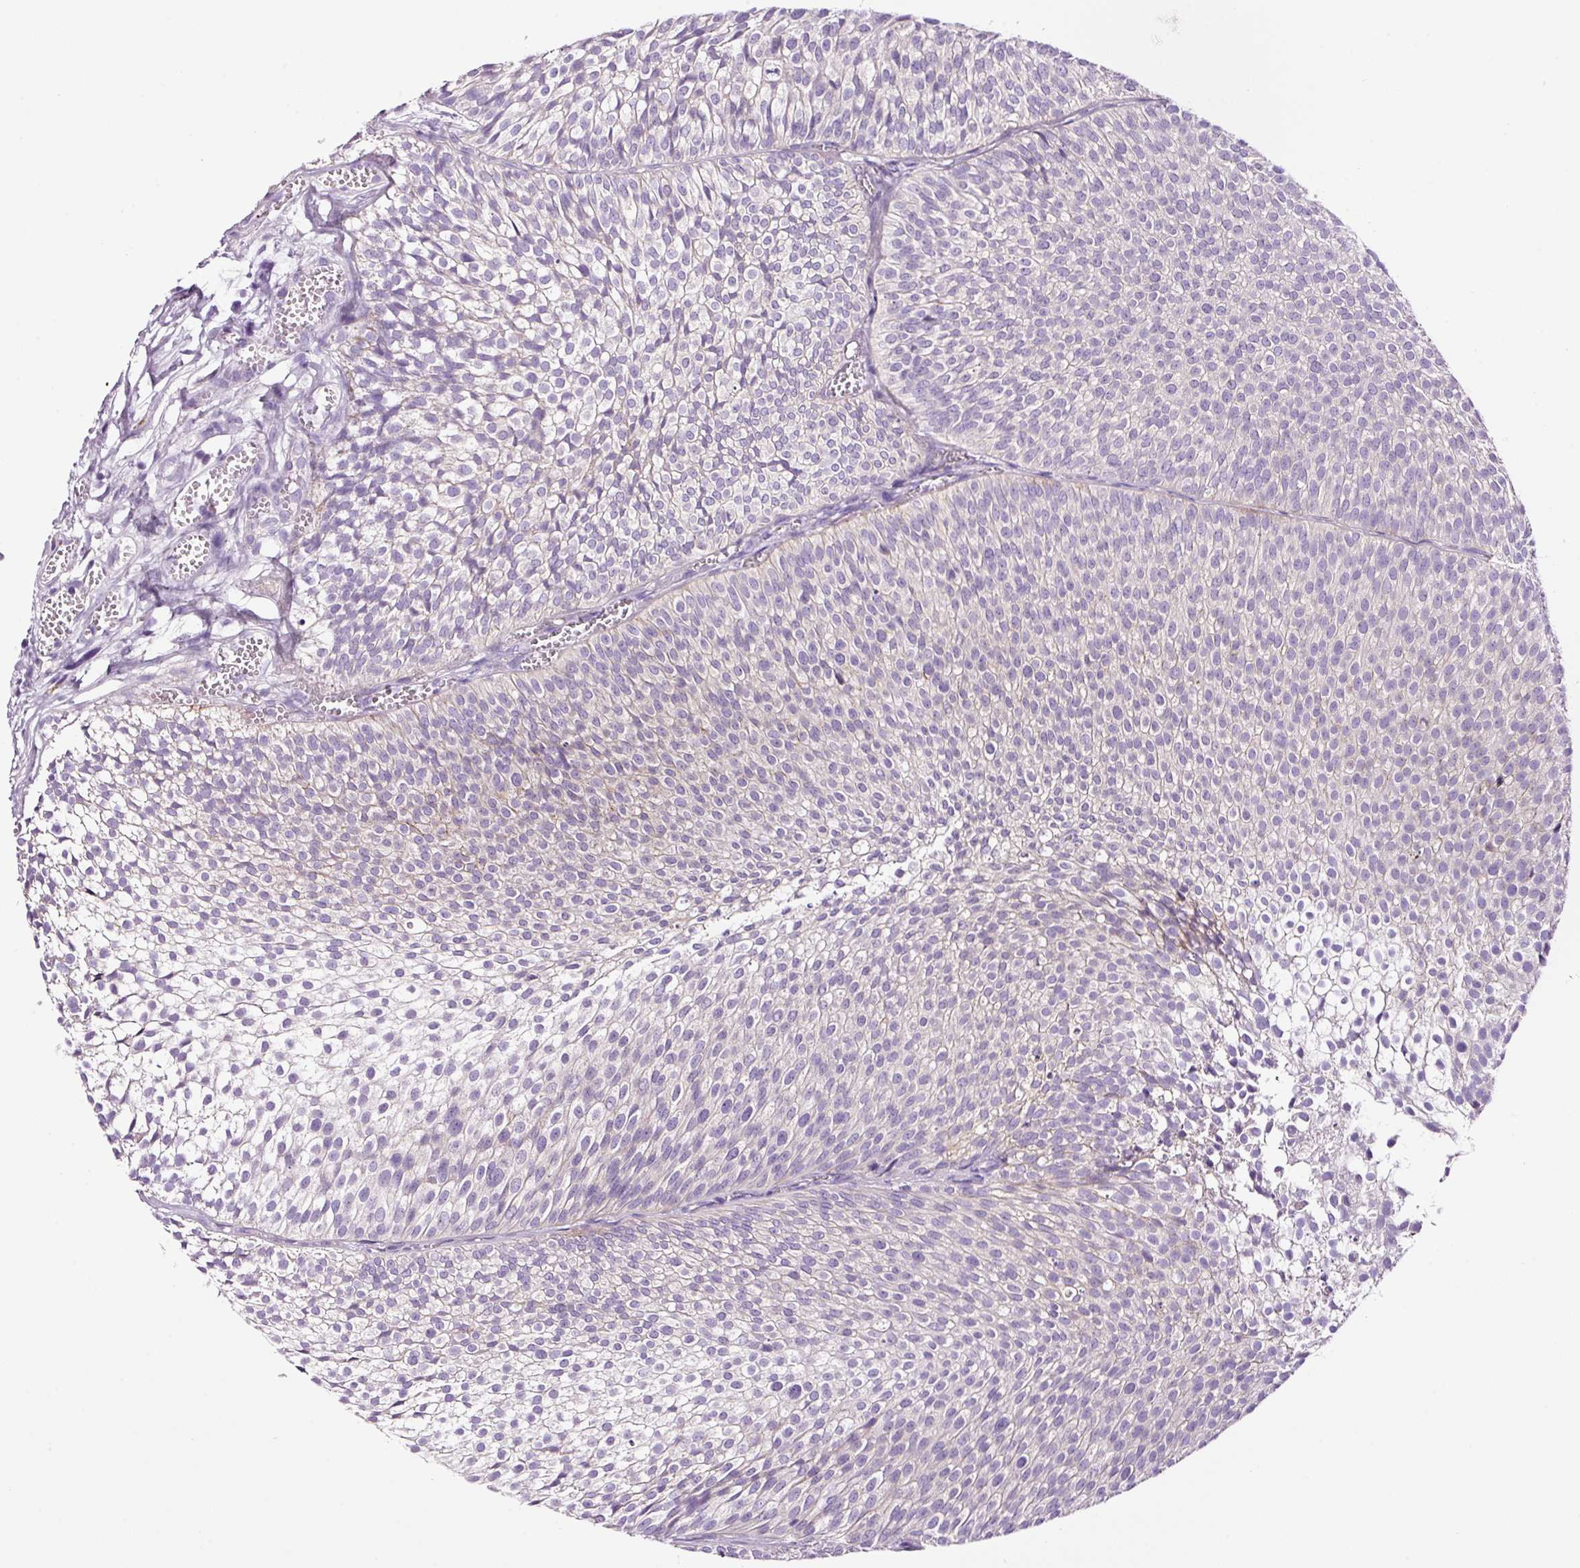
{"staining": {"intensity": "negative", "quantity": "none", "location": "none"}, "tissue": "urothelial cancer", "cell_type": "Tumor cells", "image_type": "cancer", "snomed": [{"axis": "morphology", "description": "Urothelial carcinoma, Low grade"}, {"axis": "topography", "description": "Urinary bladder"}], "caption": "A micrograph of low-grade urothelial carcinoma stained for a protein shows no brown staining in tumor cells.", "gene": "PAM", "patient": {"sex": "male", "age": 91}}